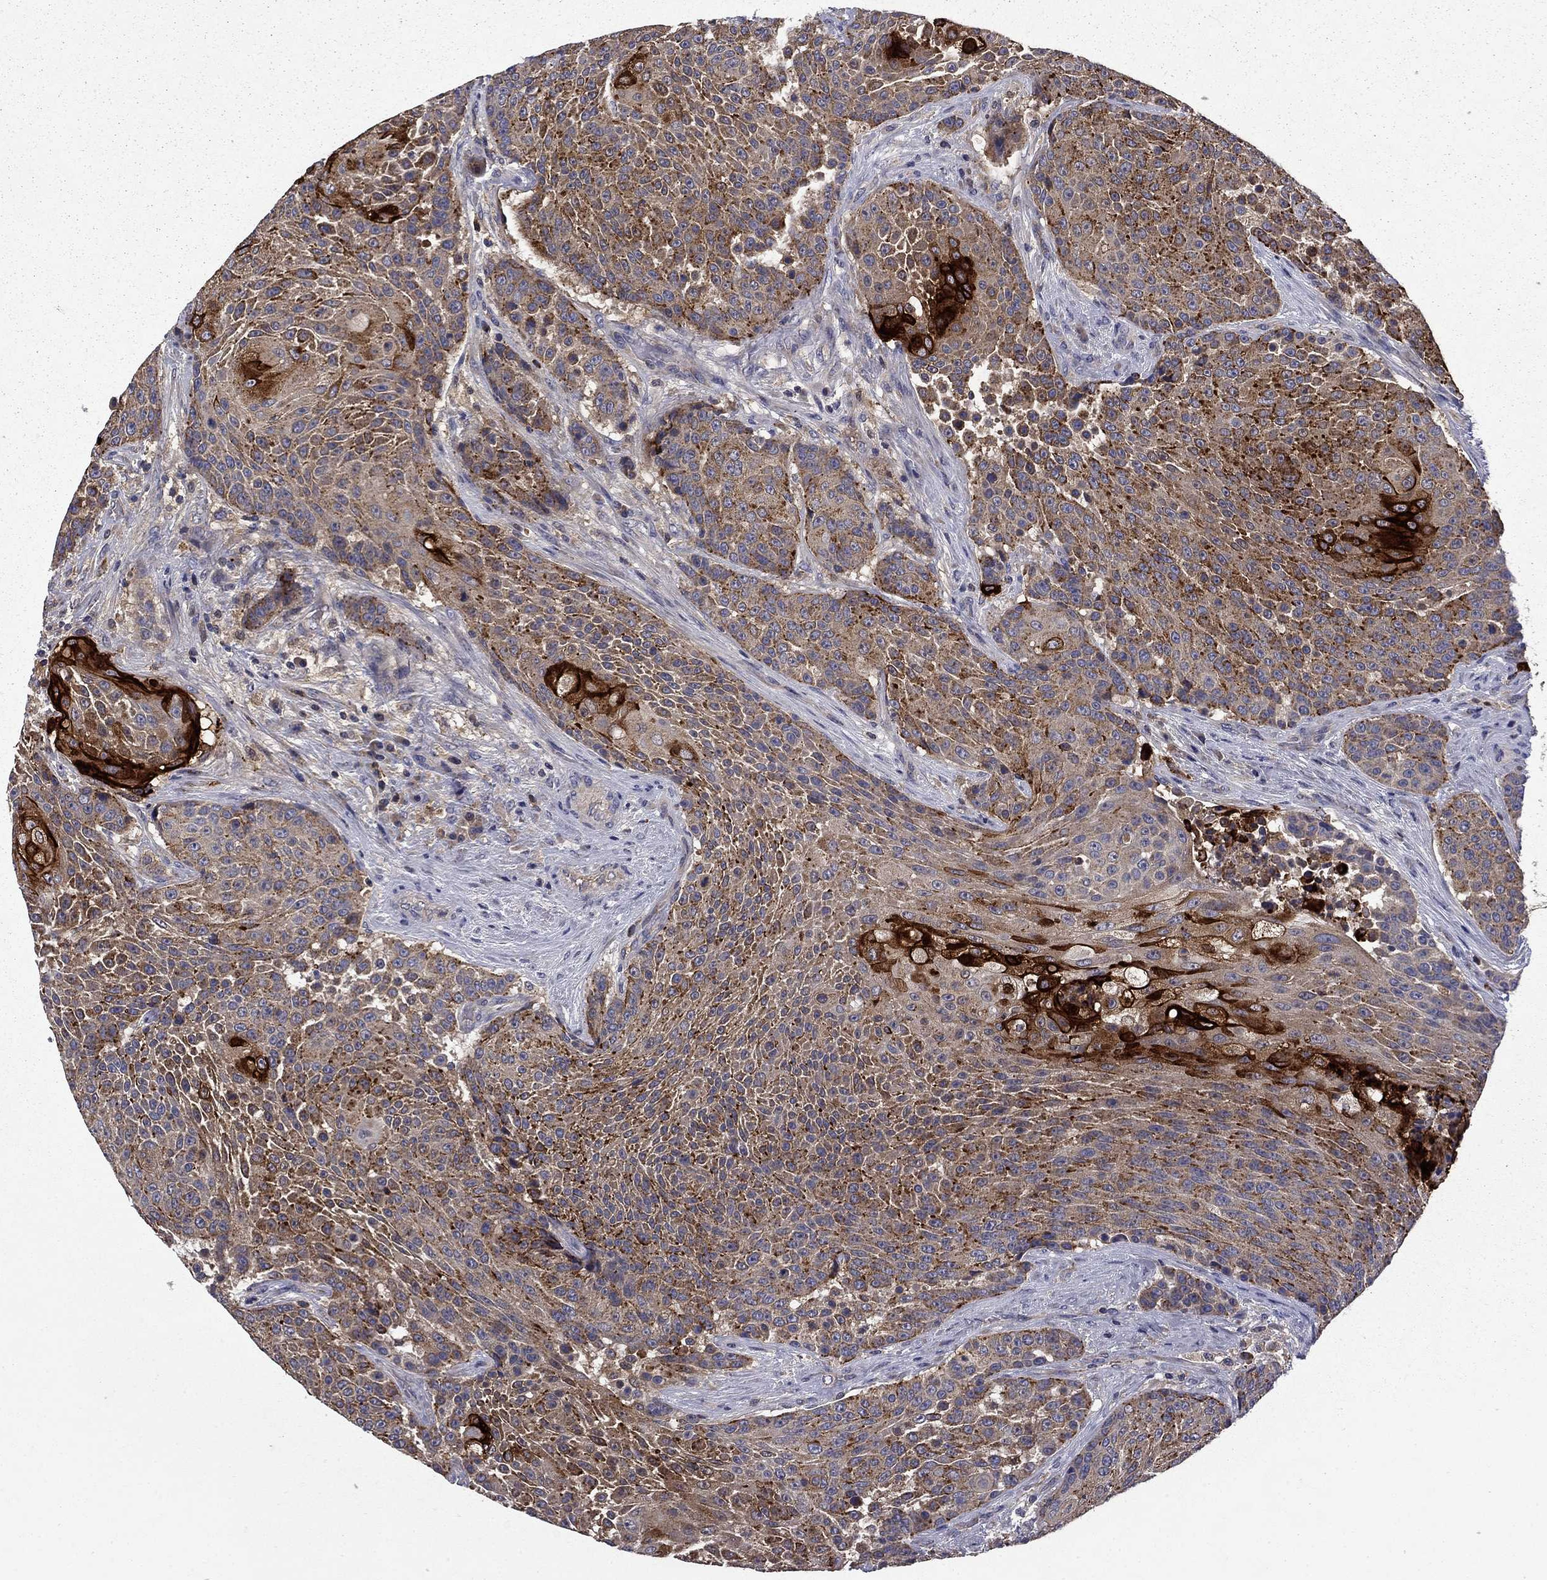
{"staining": {"intensity": "strong", "quantity": "<25%", "location": "cytoplasmic/membranous"}, "tissue": "urothelial cancer", "cell_type": "Tumor cells", "image_type": "cancer", "snomed": [{"axis": "morphology", "description": "Urothelial carcinoma, High grade"}, {"axis": "topography", "description": "Urinary bladder"}], "caption": "There is medium levels of strong cytoplasmic/membranous expression in tumor cells of urothelial carcinoma (high-grade), as demonstrated by immunohistochemical staining (brown color).", "gene": "CEACAM7", "patient": {"sex": "female", "age": 63}}